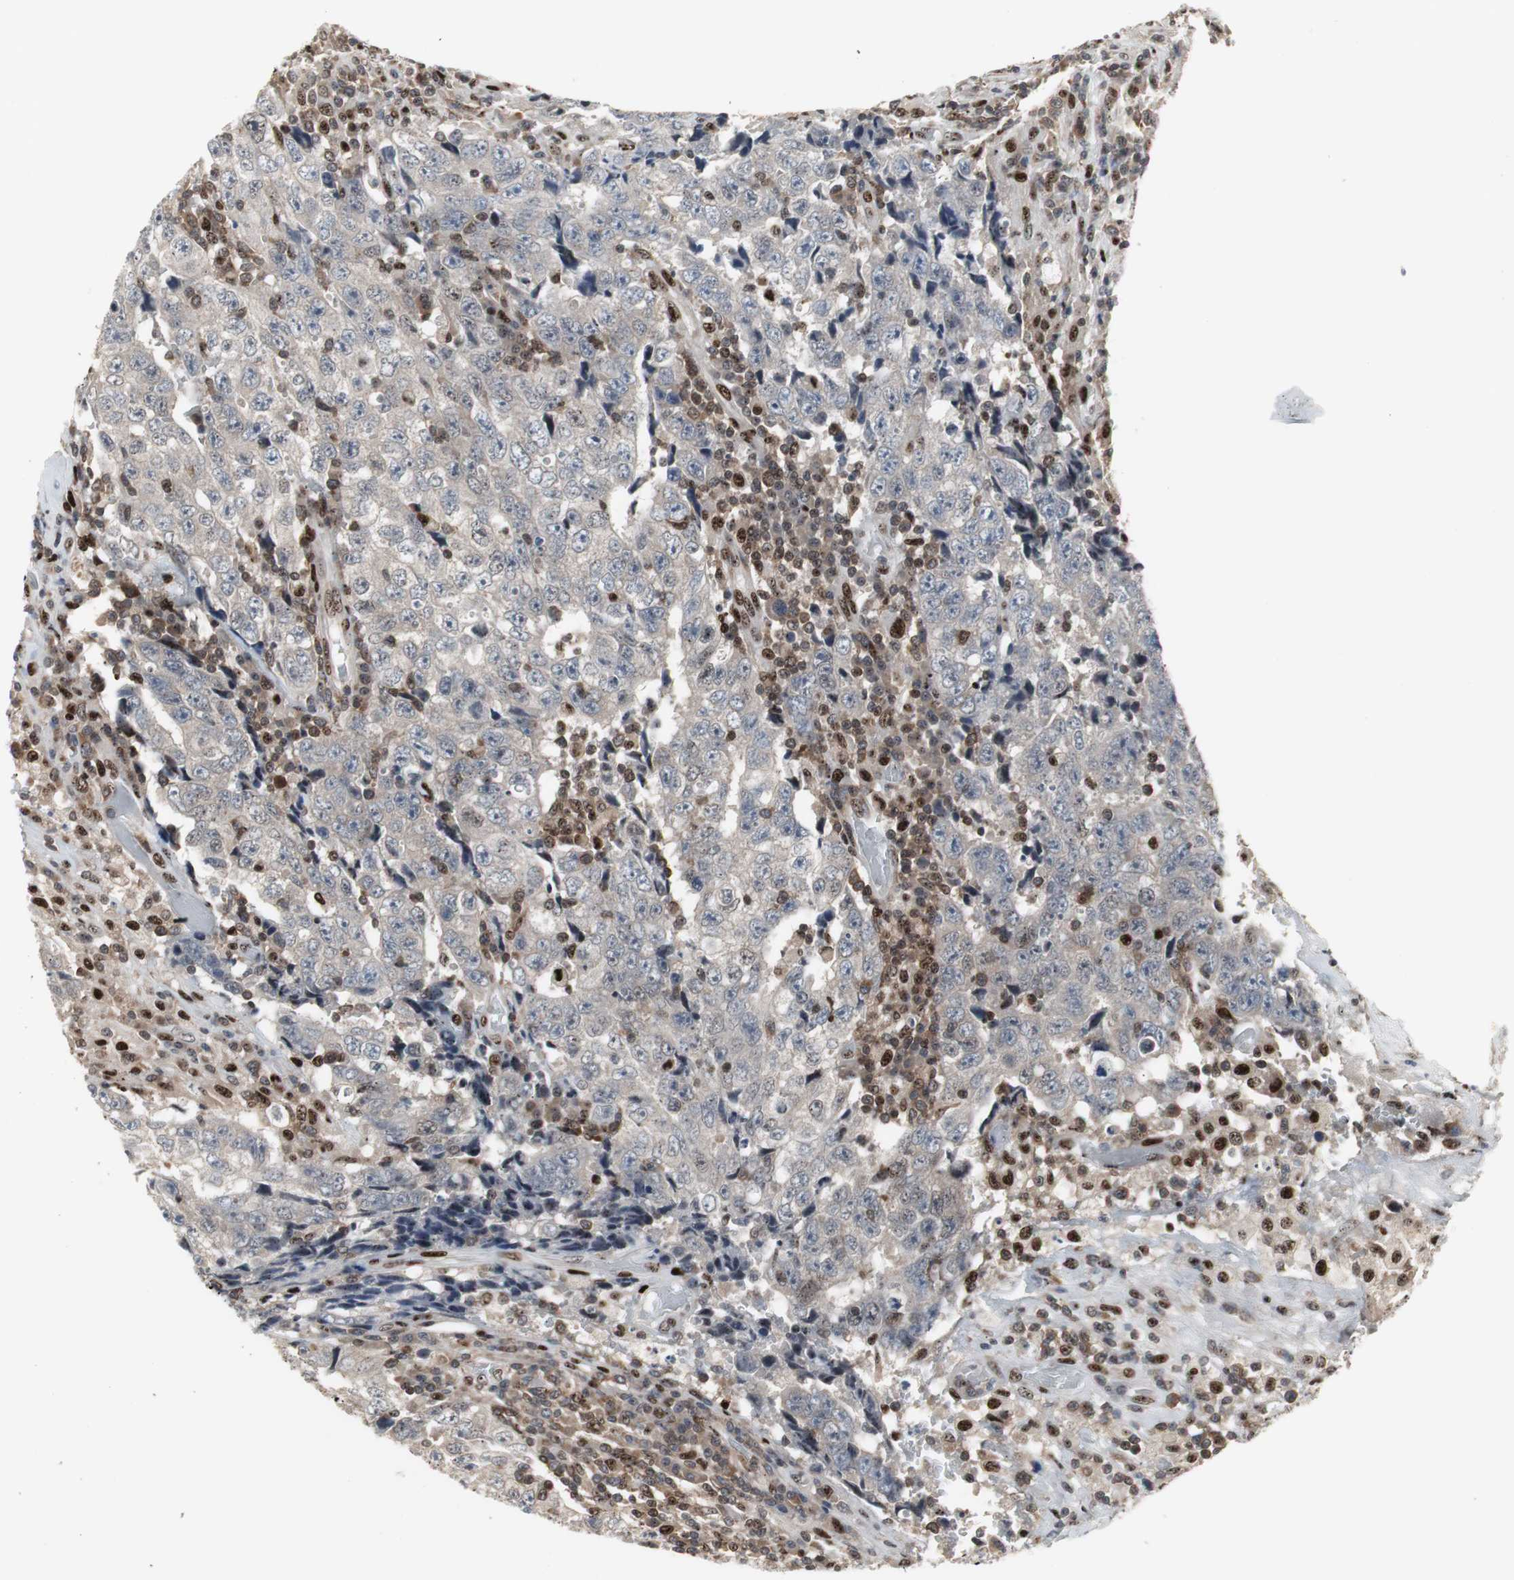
{"staining": {"intensity": "weak", "quantity": "25%-75%", "location": "cytoplasmic/membranous"}, "tissue": "testis cancer", "cell_type": "Tumor cells", "image_type": "cancer", "snomed": [{"axis": "morphology", "description": "Necrosis, NOS"}, {"axis": "morphology", "description": "Carcinoma, Embryonal, NOS"}, {"axis": "topography", "description": "Testis"}], "caption": "High-magnification brightfield microscopy of testis cancer stained with DAB (3,3'-diaminobenzidine) (brown) and counterstained with hematoxylin (blue). tumor cells exhibit weak cytoplasmic/membranous positivity is identified in about25%-75% of cells.", "gene": "GRK2", "patient": {"sex": "male", "age": 19}}